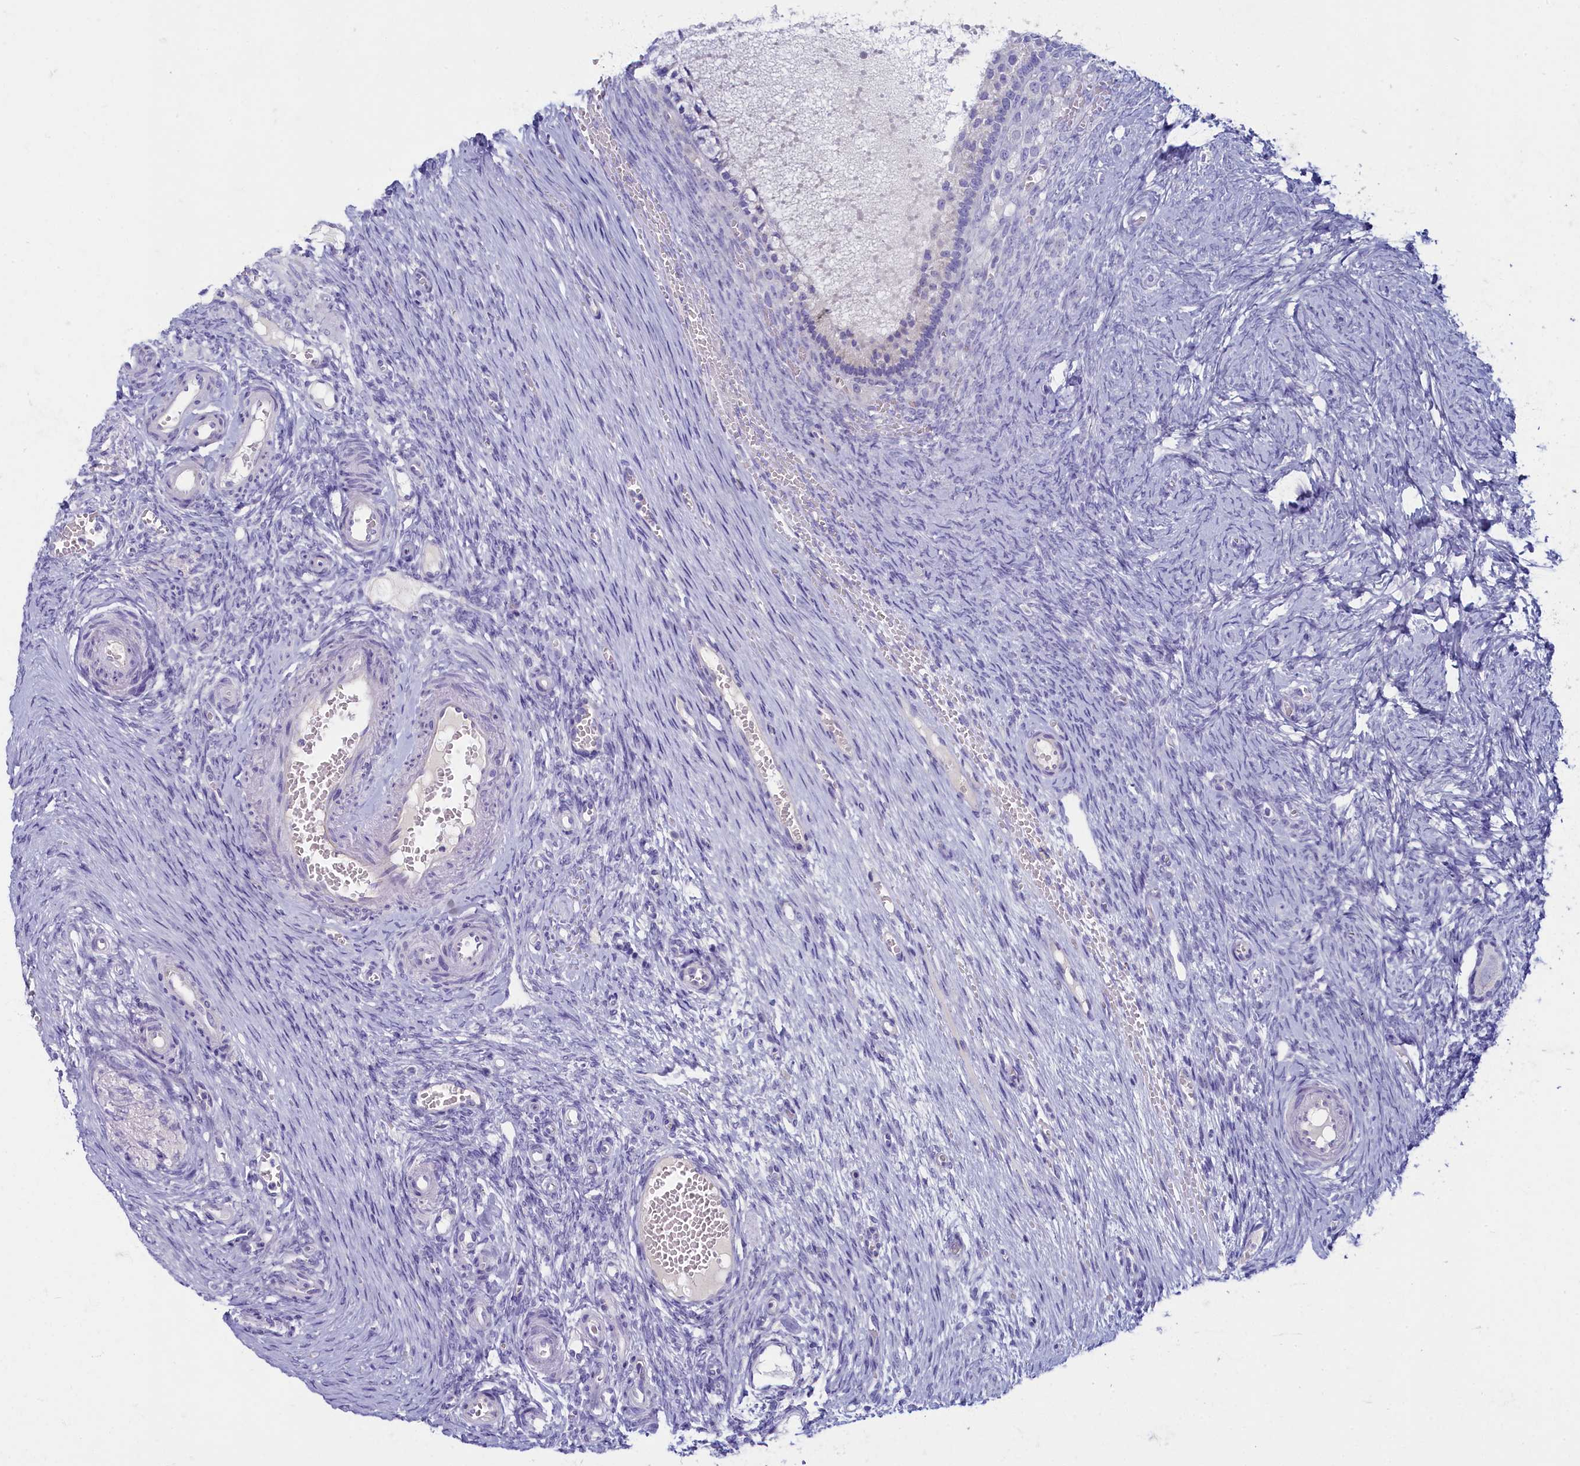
{"staining": {"intensity": "negative", "quantity": "none", "location": "none"}, "tissue": "ovary", "cell_type": "Follicle cells", "image_type": "normal", "snomed": [{"axis": "morphology", "description": "Adenocarcinoma, NOS"}, {"axis": "topography", "description": "Endometrium"}], "caption": "Ovary was stained to show a protein in brown. There is no significant positivity in follicle cells. The staining is performed using DAB brown chromogen with nuclei counter-stained in using hematoxylin.", "gene": "OCIAD2", "patient": {"sex": "female", "age": 32}}